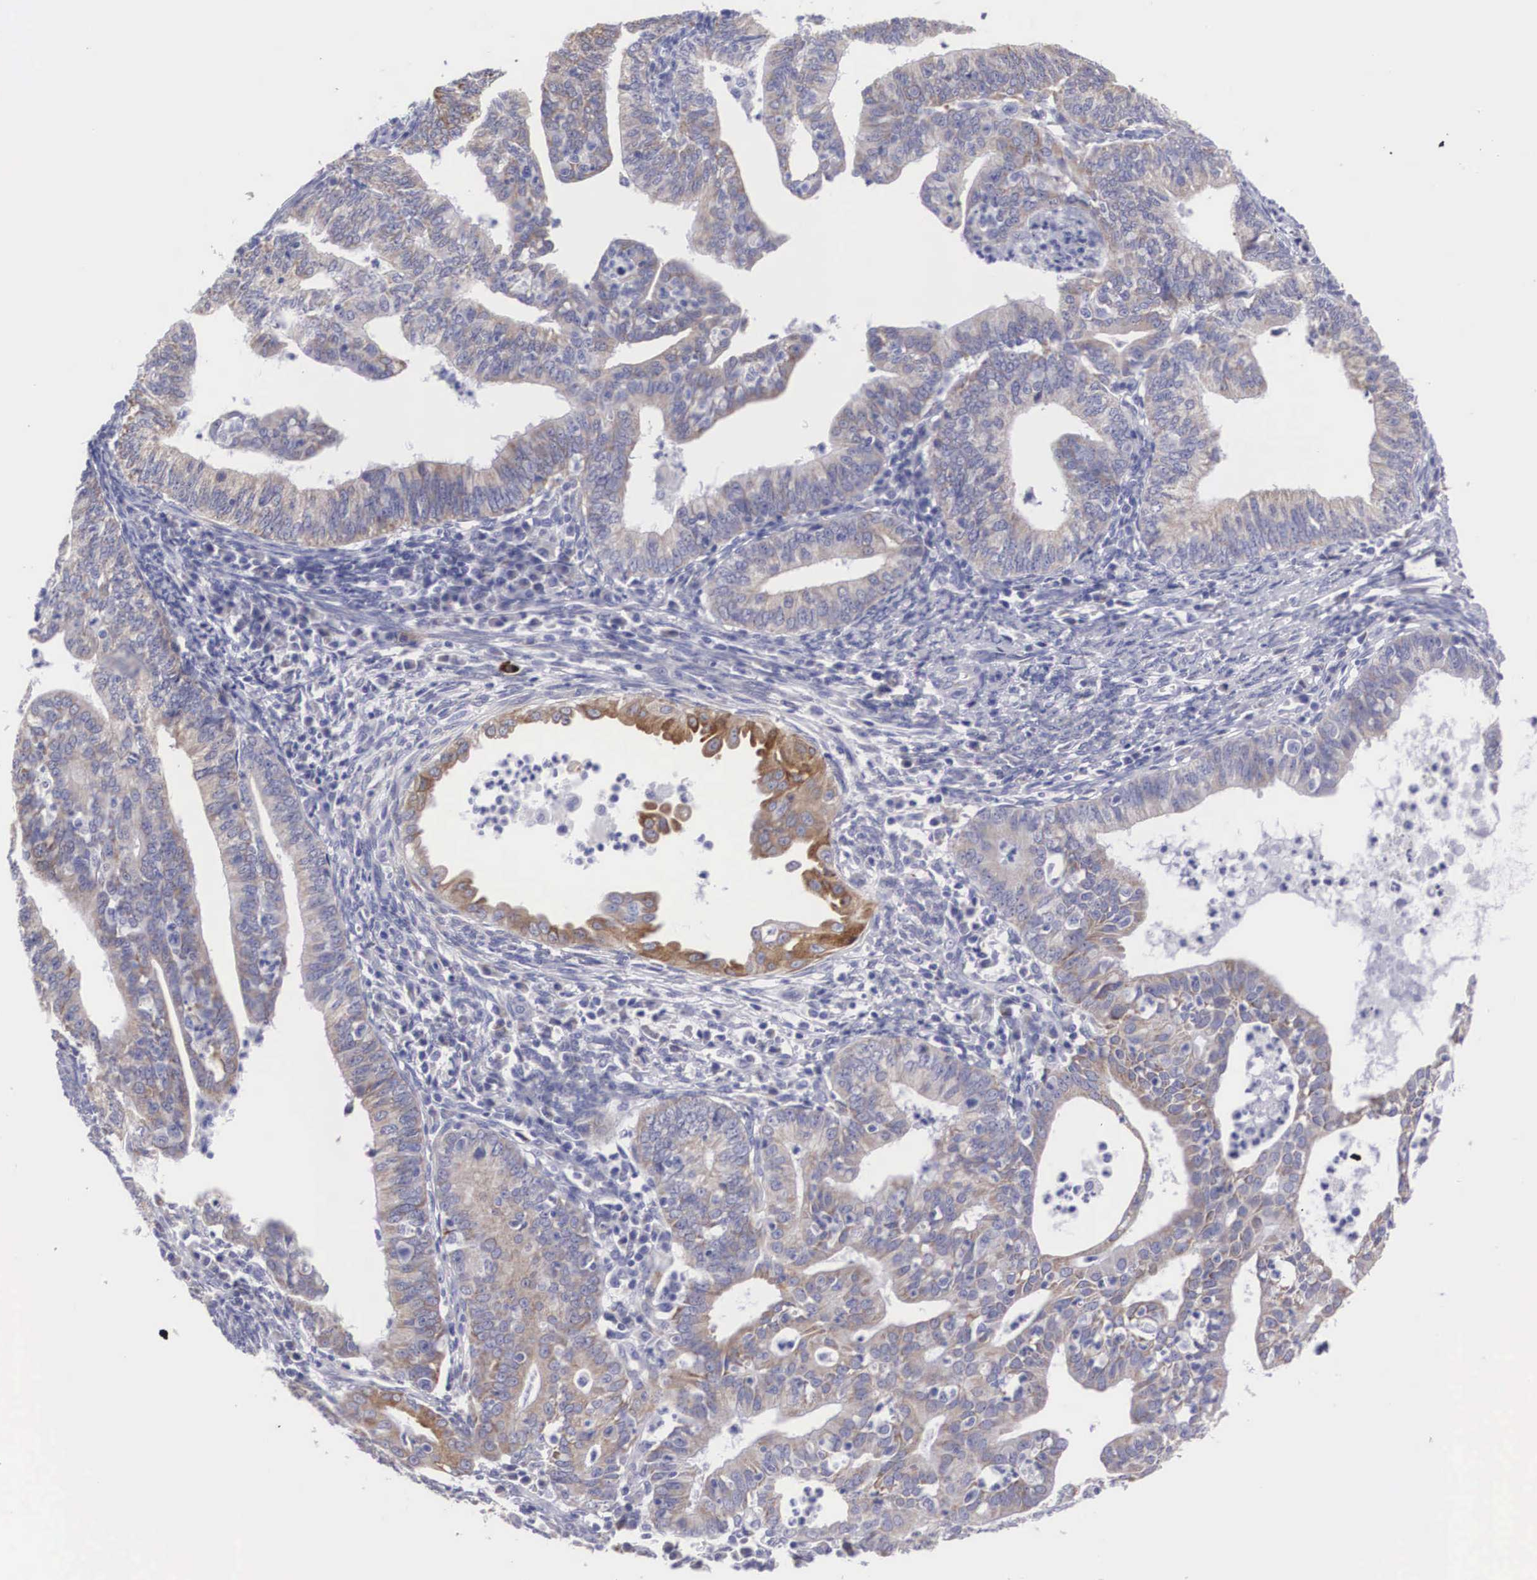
{"staining": {"intensity": "weak", "quantity": "25%-75%", "location": "cytoplasmic/membranous"}, "tissue": "endometrial cancer", "cell_type": "Tumor cells", "image_type": "cancer", "snomed": [{"axis": "morphology", "description": "Adenocarcinoma, NOS"}, {"axis": "topography", "description": "Endometrium"}], "caption": "This micrograph shows immunohistochemistry staining of human endometrial cancer, with low weak cytoplasmic/membranous expression in approximately 25%-75% of tumor cells.", "gene": "ARMCX3", "patient": {"sex": "female", "age": 66}}